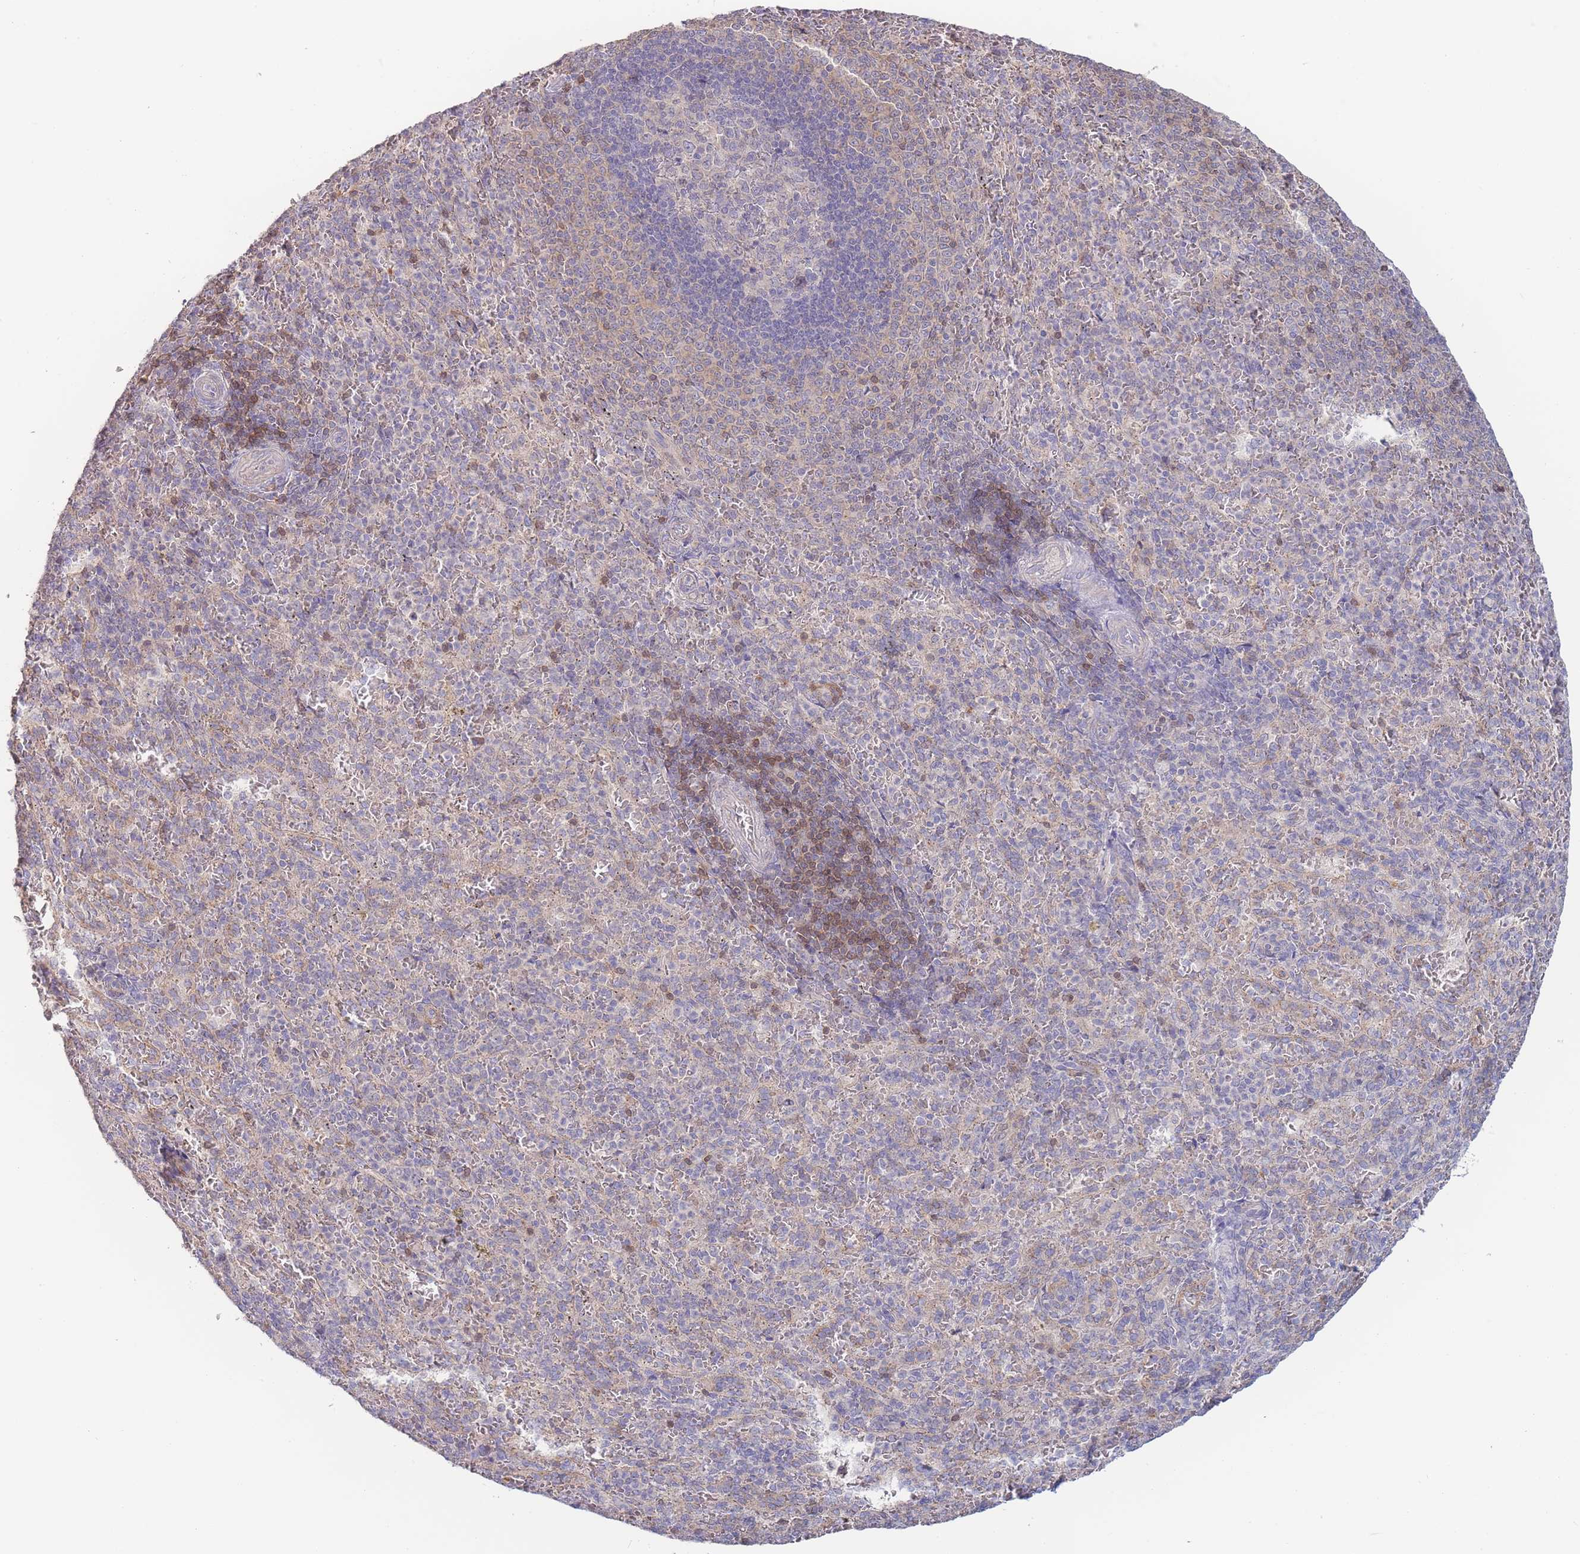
{"staining": {"intensity": "weak", "quantity": "<25%", "location": "cytoplasmic/membranous"}, "tissue": "spleen", "cell_type": "Cells in red pulp", "image_type": "normal", "snomed": [{"axis": "morphology", "description": "Normal tissue, NOS"}, {"axis": "topography", "description": "Spleen"}], "caption": "An immunohistochemistry (IHC) image of benign spleen is shown. There is no staining in cells in red pulp of spleen. (DAB (3,3'-diaminobenzidine) IHC, high magnification).", "gene": "SPHKAP", "patient": {"sex": "female", "age": 21}}